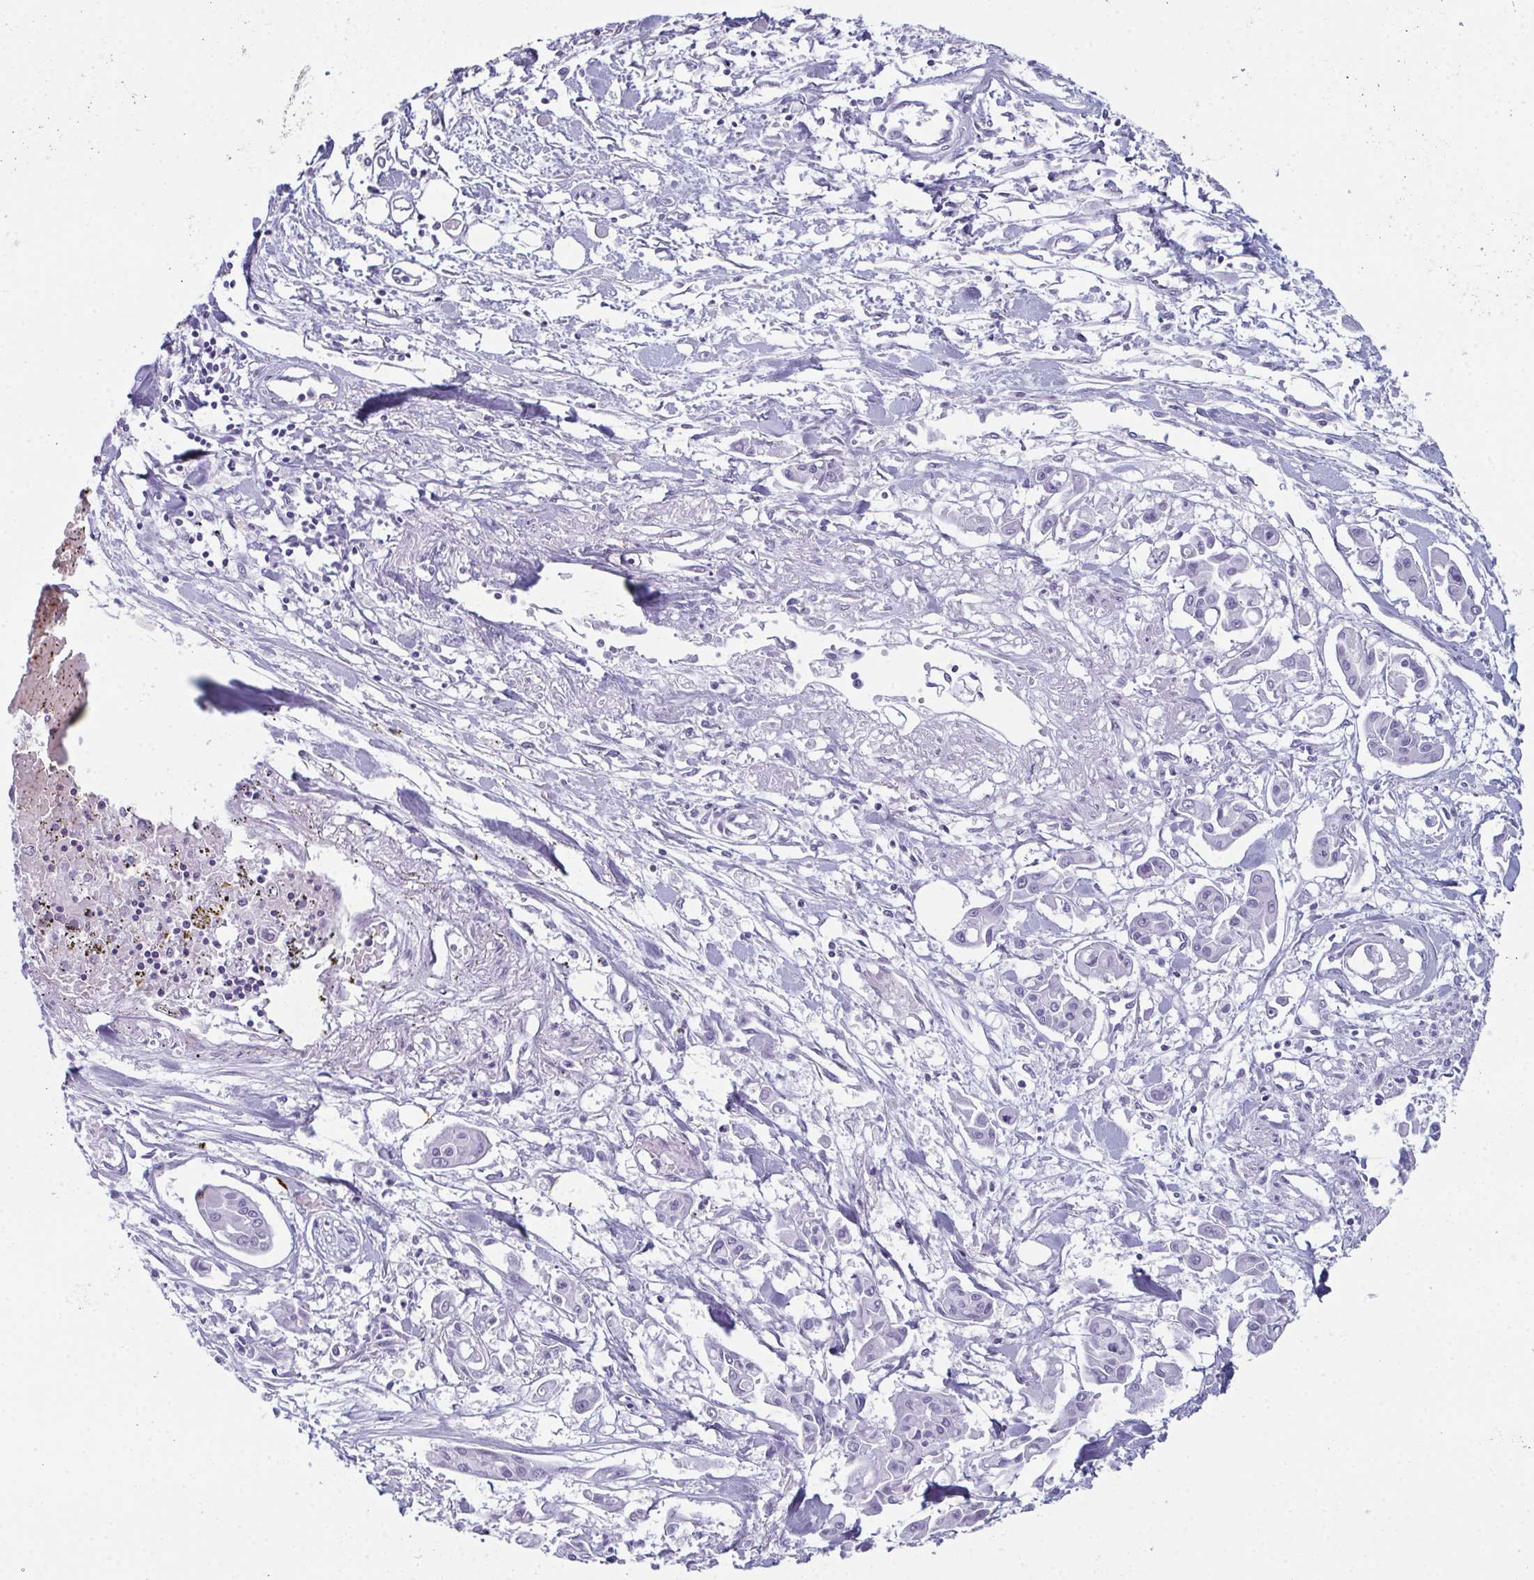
{"staining": {"intensity": "negative", "quantity": "none", "location": "none"}, "tissue": "pancreatic cancer", "cell_type": "Tumor cells", "image_type": "cancer", "snomed": [{"axis": "morphology", "description": "Adenocarcinoma, NOS"}, {"axis": "topography", "description": "Pancreas"}], "caption": "Image shows no significant protein staining in tumor cells of pancreatic cancer (adenocarcinoma). Nuclei are stained in blue.", "gene": "ENKUR", "patient": {"sex": "male", "age": 61}}